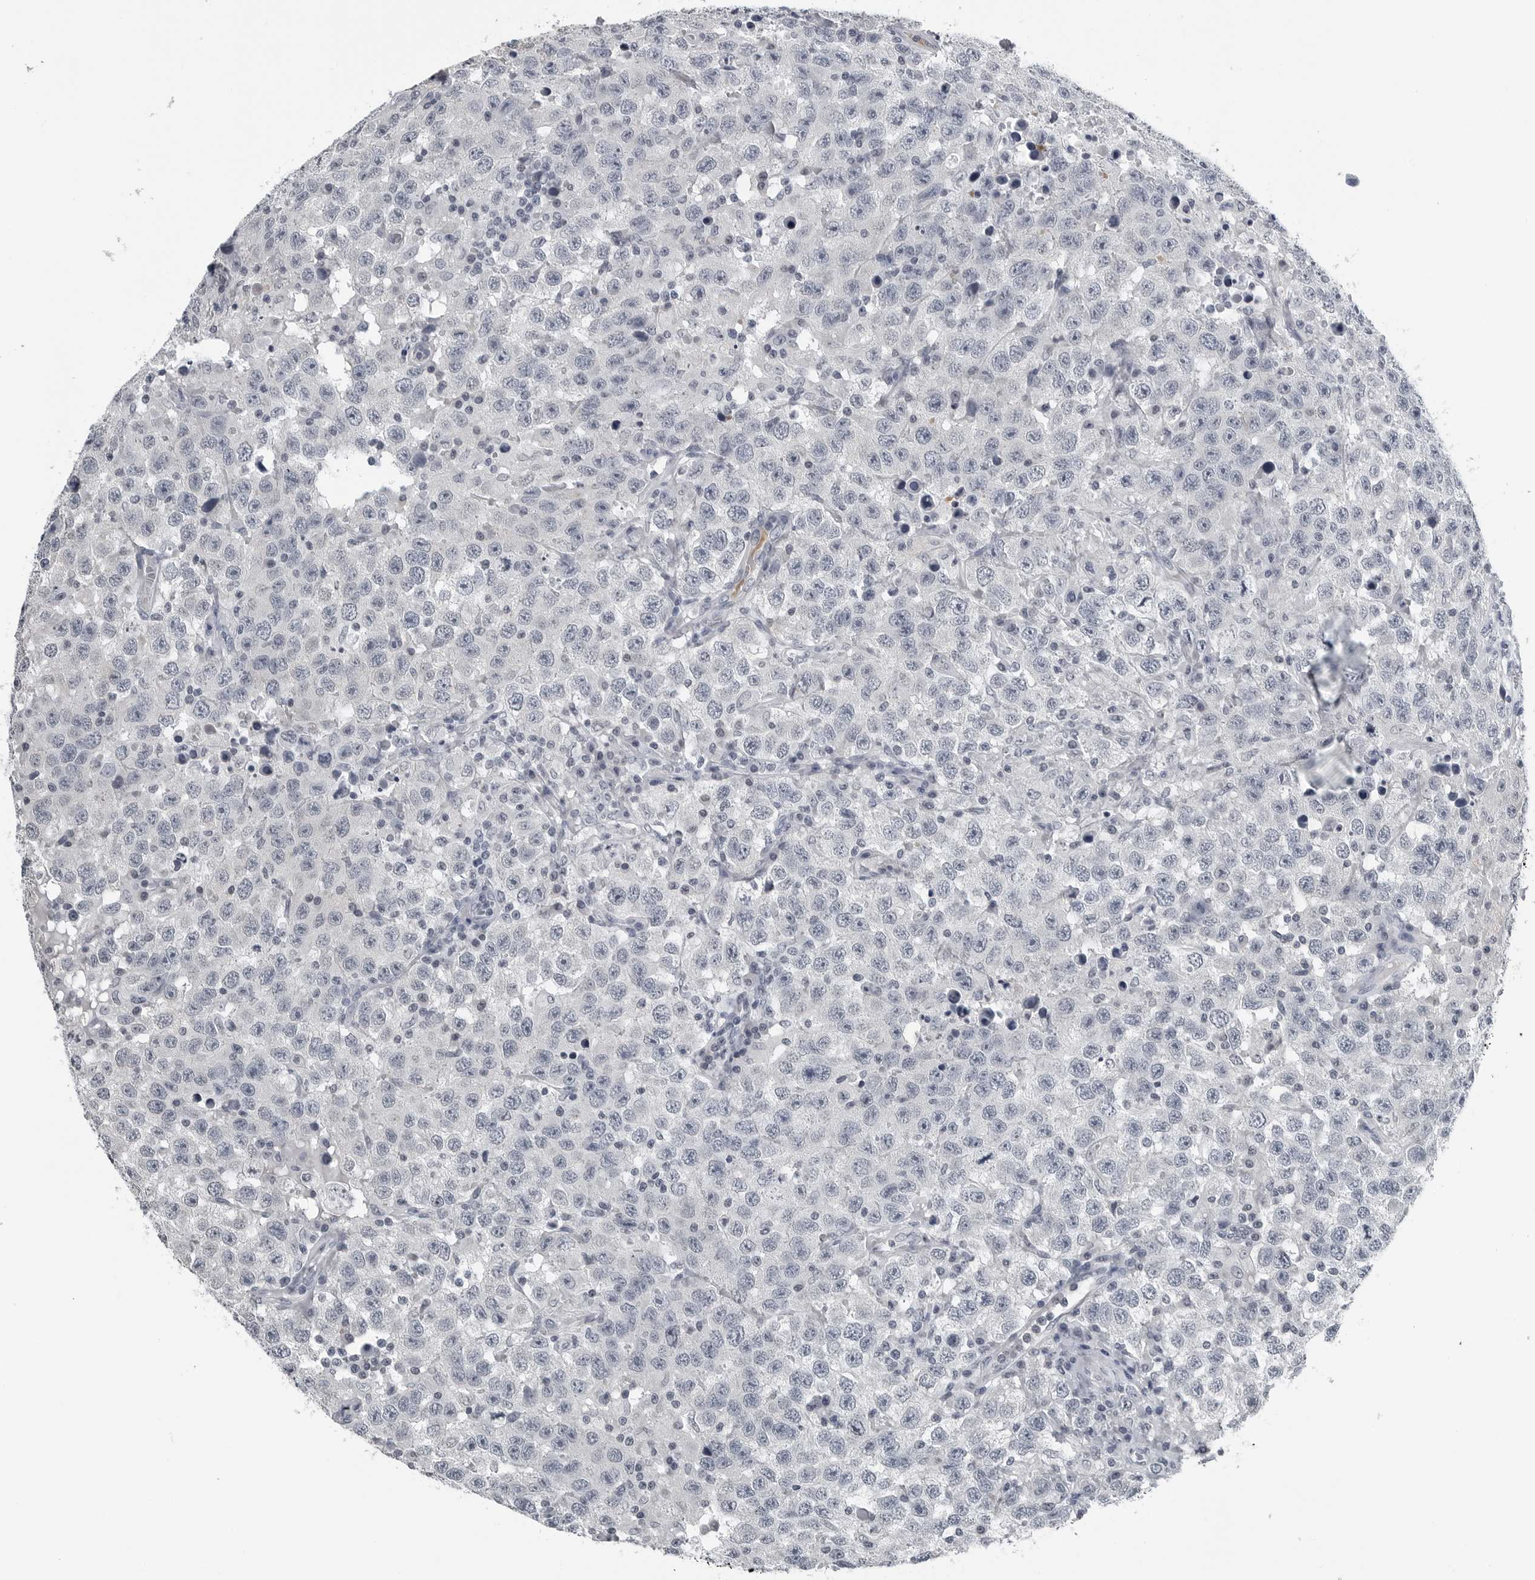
{"staining": {"intensity": "negative", "quantity": "none", "location": "none"}, "tissue": "testis cancer", "cell_type": "Tumor cells", "image_type": "cancer", "snomed": [{"axis": "morphology", "description": "Seminoma, NOS"}, {"axis": "topography", "description": "Testis"}], "caption": "Immunohistochemistry micrograph of human testis cancer stained for a protein (brown), which reveals no positivity in tumor cells.", "gene": "SPINK1", "patient": {"sex": "male", "age": 41}}